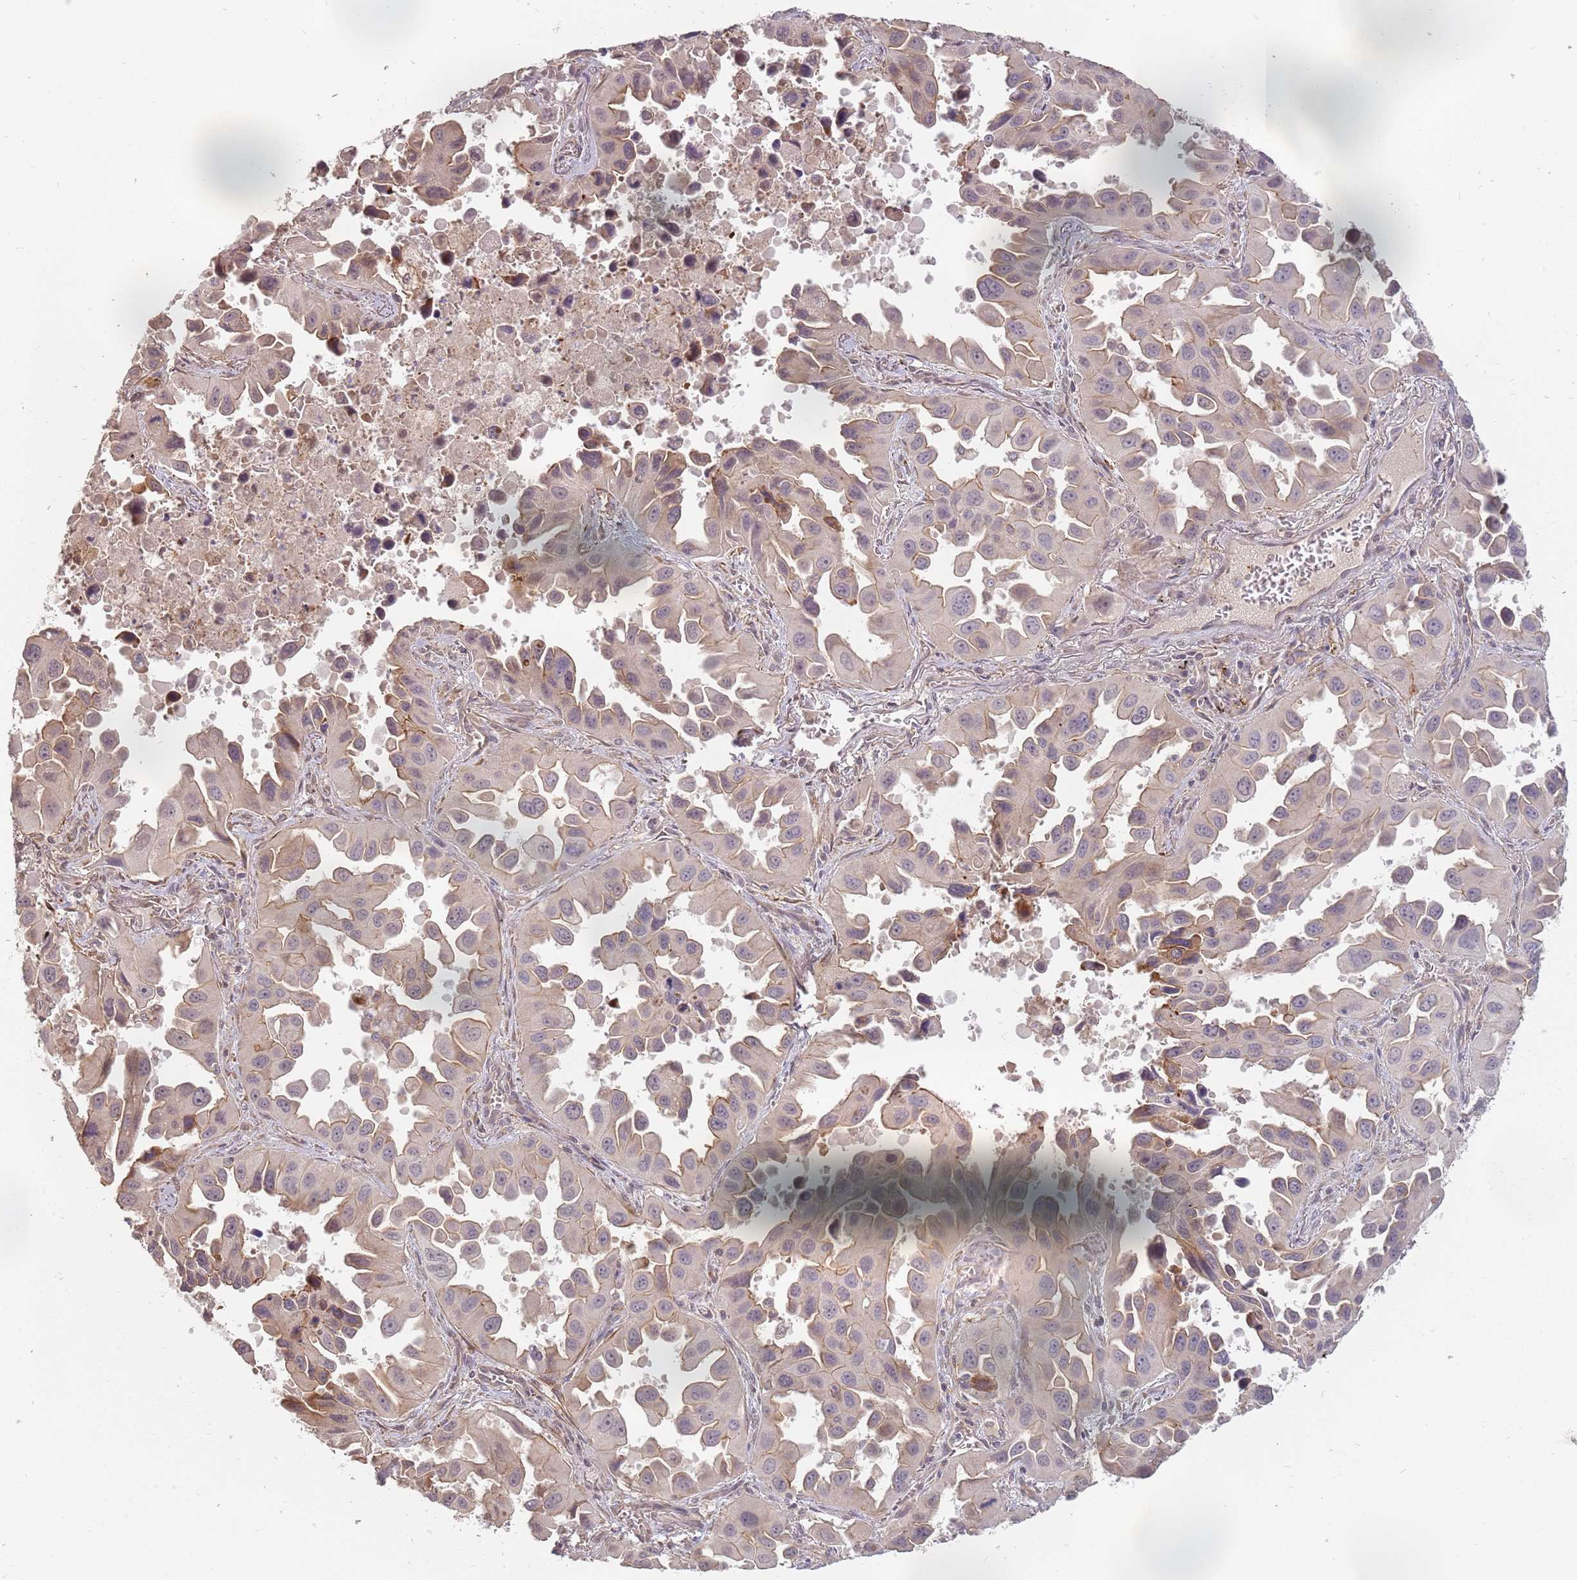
{"staining": {"intensity": "moderate", "quantity": "<25%", "location": "cytoplasmic/membranous"}, "tissue": "lung cancer", "cell_type": "Tumor cells", "image_type": "cancer", "snomed": [{"axis": "morphology", "description": "Adenocarcinoma, NOS"}, {"axis": "topography", "description": "Lung"}], "caption": "Tumor cells exhibit low levels of moderate cytoplasmic/membranous positivity in about <25% of cells in human lung cancer. (DAB (3,3'-diaminobenzidine) = brown stain, brightfield microscopy at high magnification).", "gene": "PPP1R14C", "patient": {"sex": "male", "age": 66}}